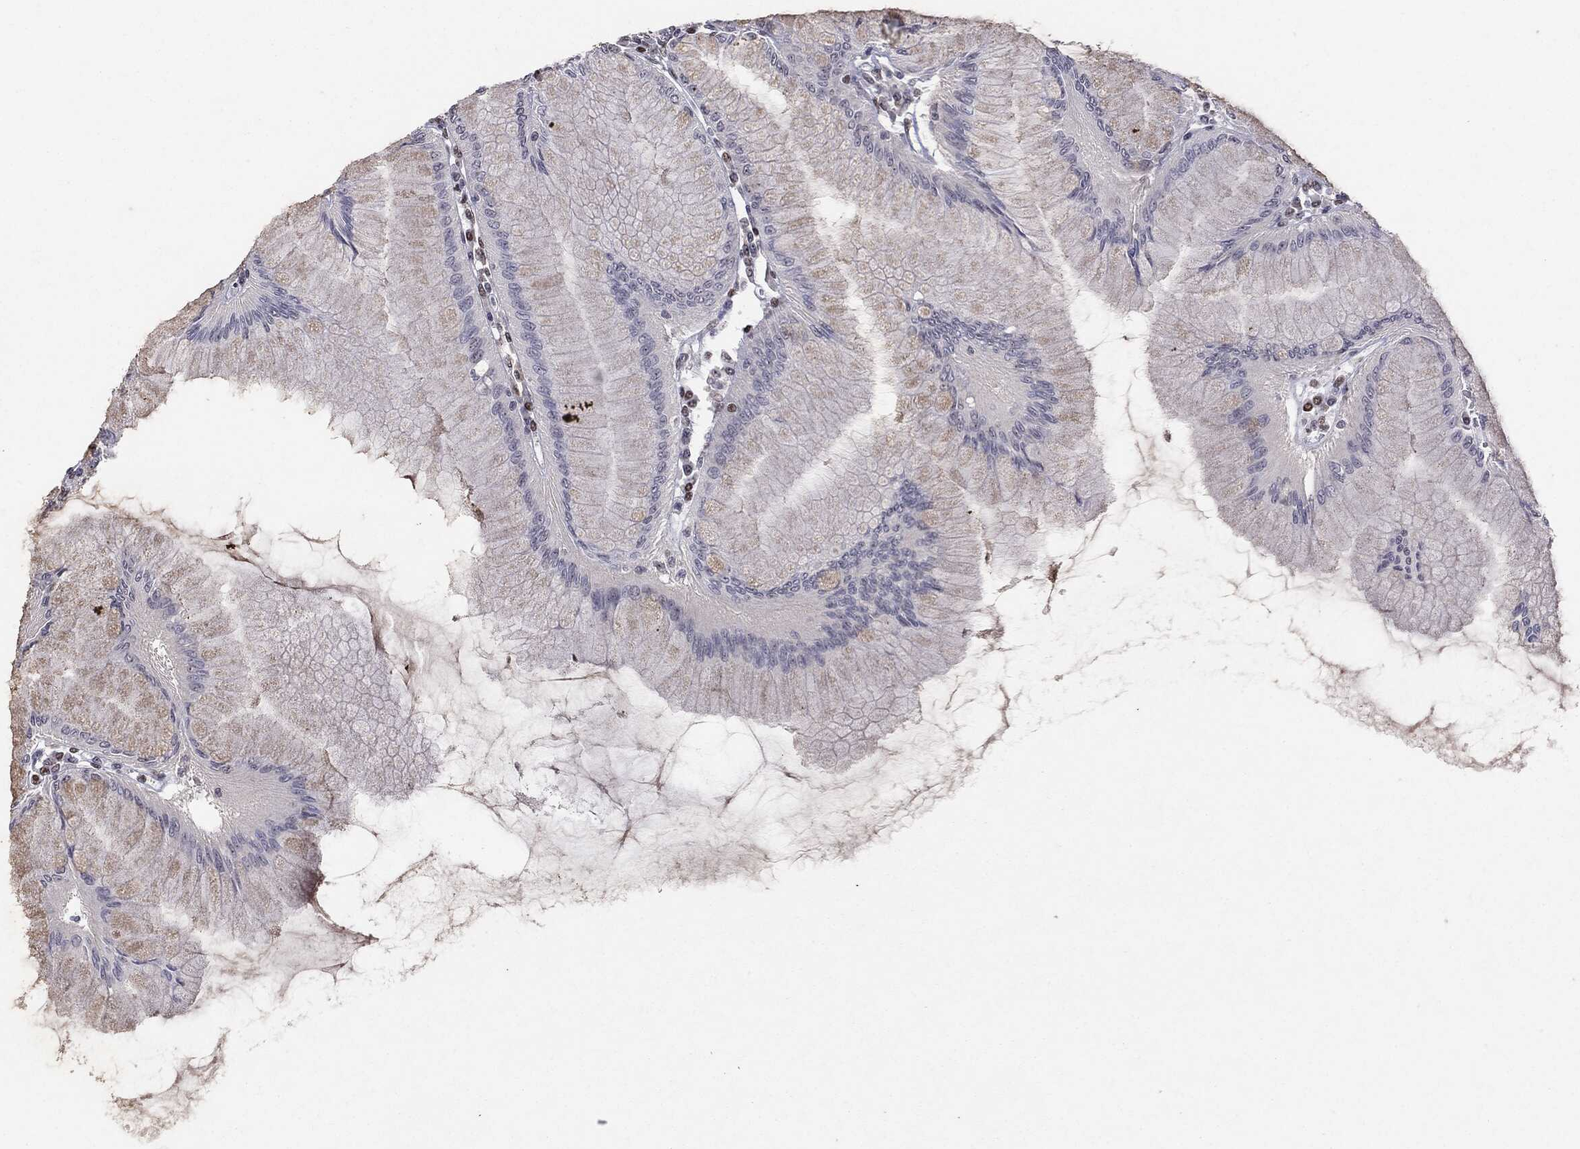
{"staining": {"intensity": "weak", "quantity": "<25%", "location": "nuclear"}, "tissue": "stomach", "cell_type": "Glandular cells", "image_type": "normal", "snomed": [{"axis": "morphology", "description": "Normal tissue, NOS"}, {"axis": "topography", "description": "Stomach"}], "caption": "Immunohistochemistry of benign human stomach shows no expression in glandular cells.", "gene": "MDC1", "patient": {"sex": "female", "age": 57}}